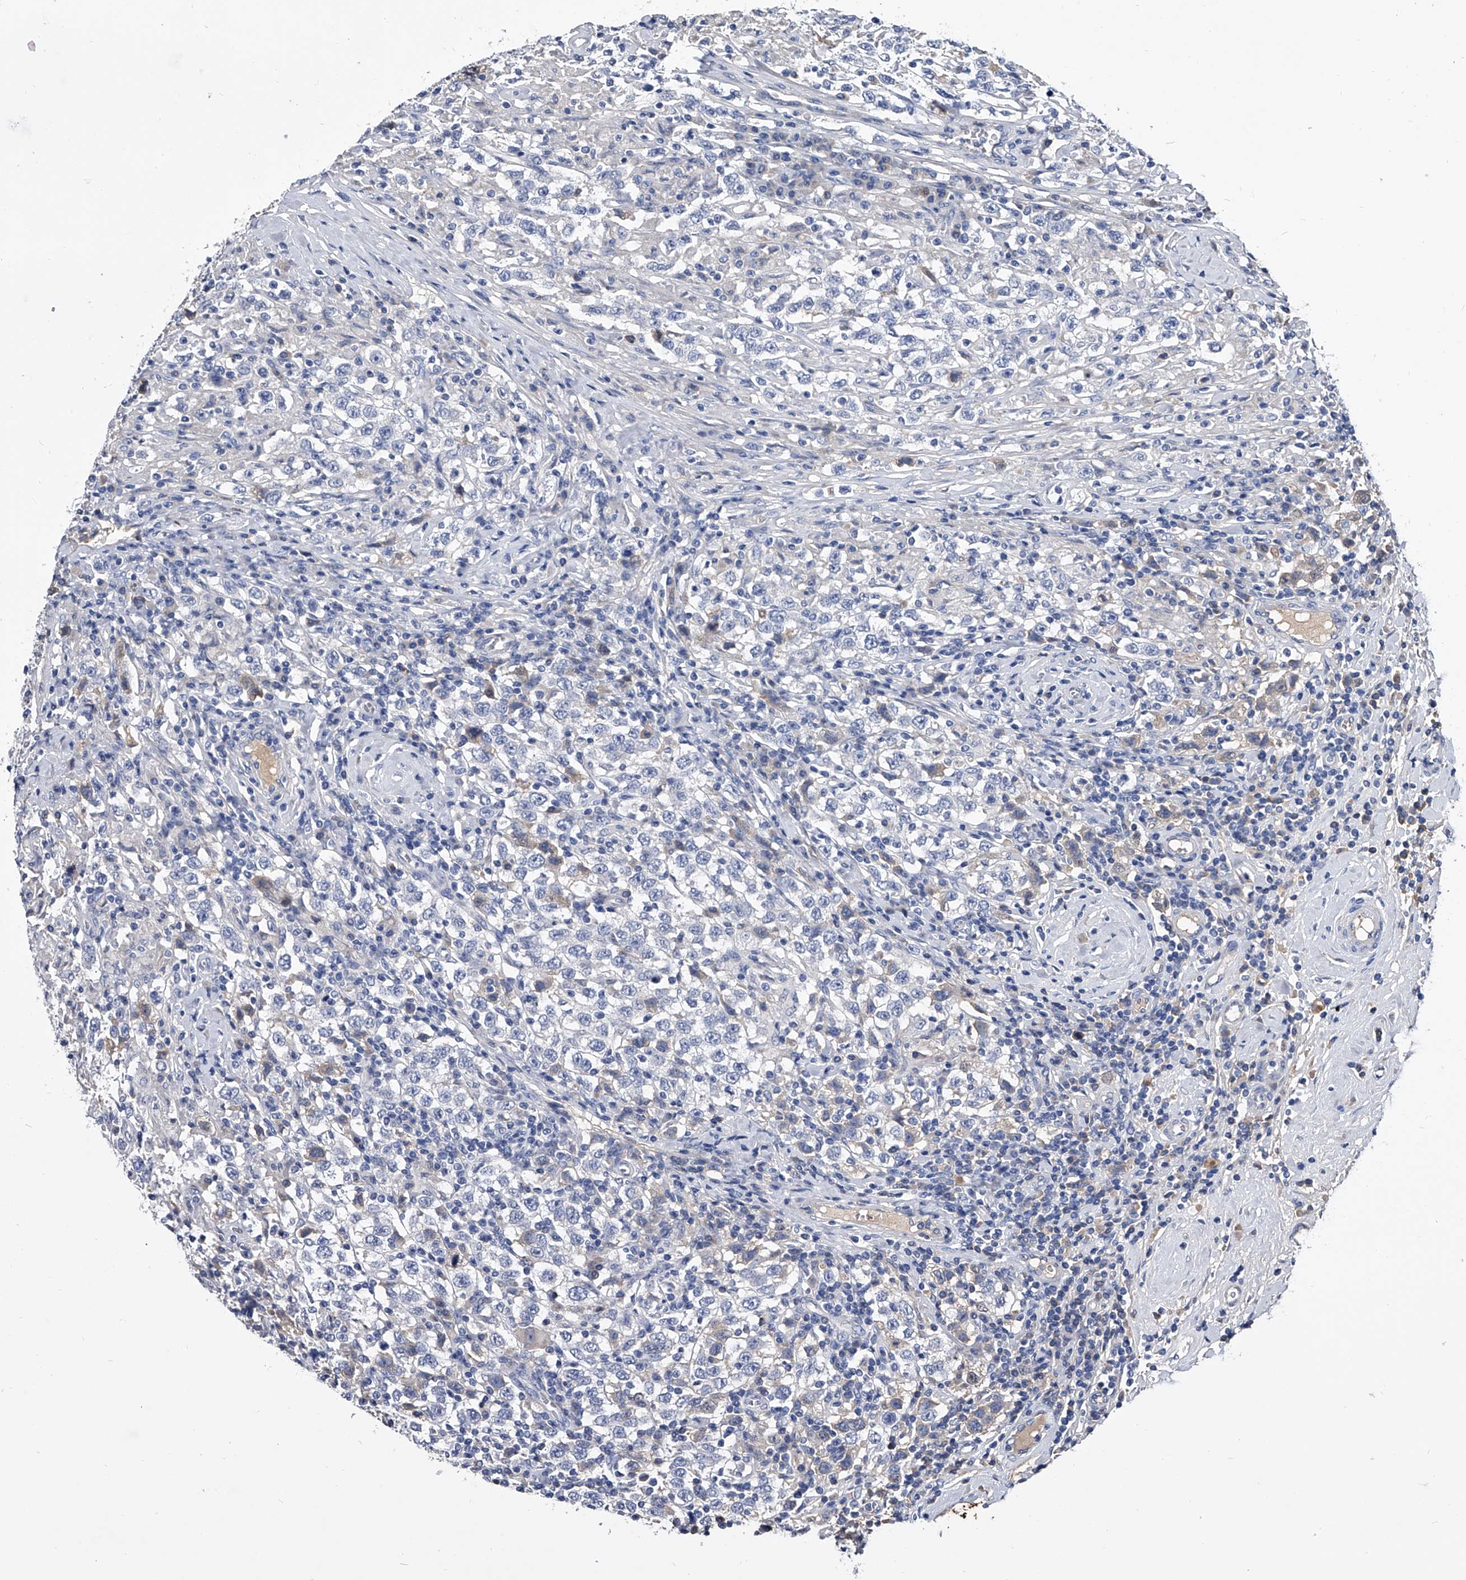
{"staining": {"intensity": "negative", "quantity": "none", "location": "none"}, "tissue": "testis cancer", "cell_type": "Tumor cells", "image_type": "cancer", "snomed": [{"axis": "morphology", "description": "Seminoma, NOS"}, {"axis": "topography", "description": "Testis"}], "caption": "IHC of testis cancer demonstrates no staining in tumor cells.", "gene": "EFCAB7", "patient": {"sex": "male", "age": 41}}